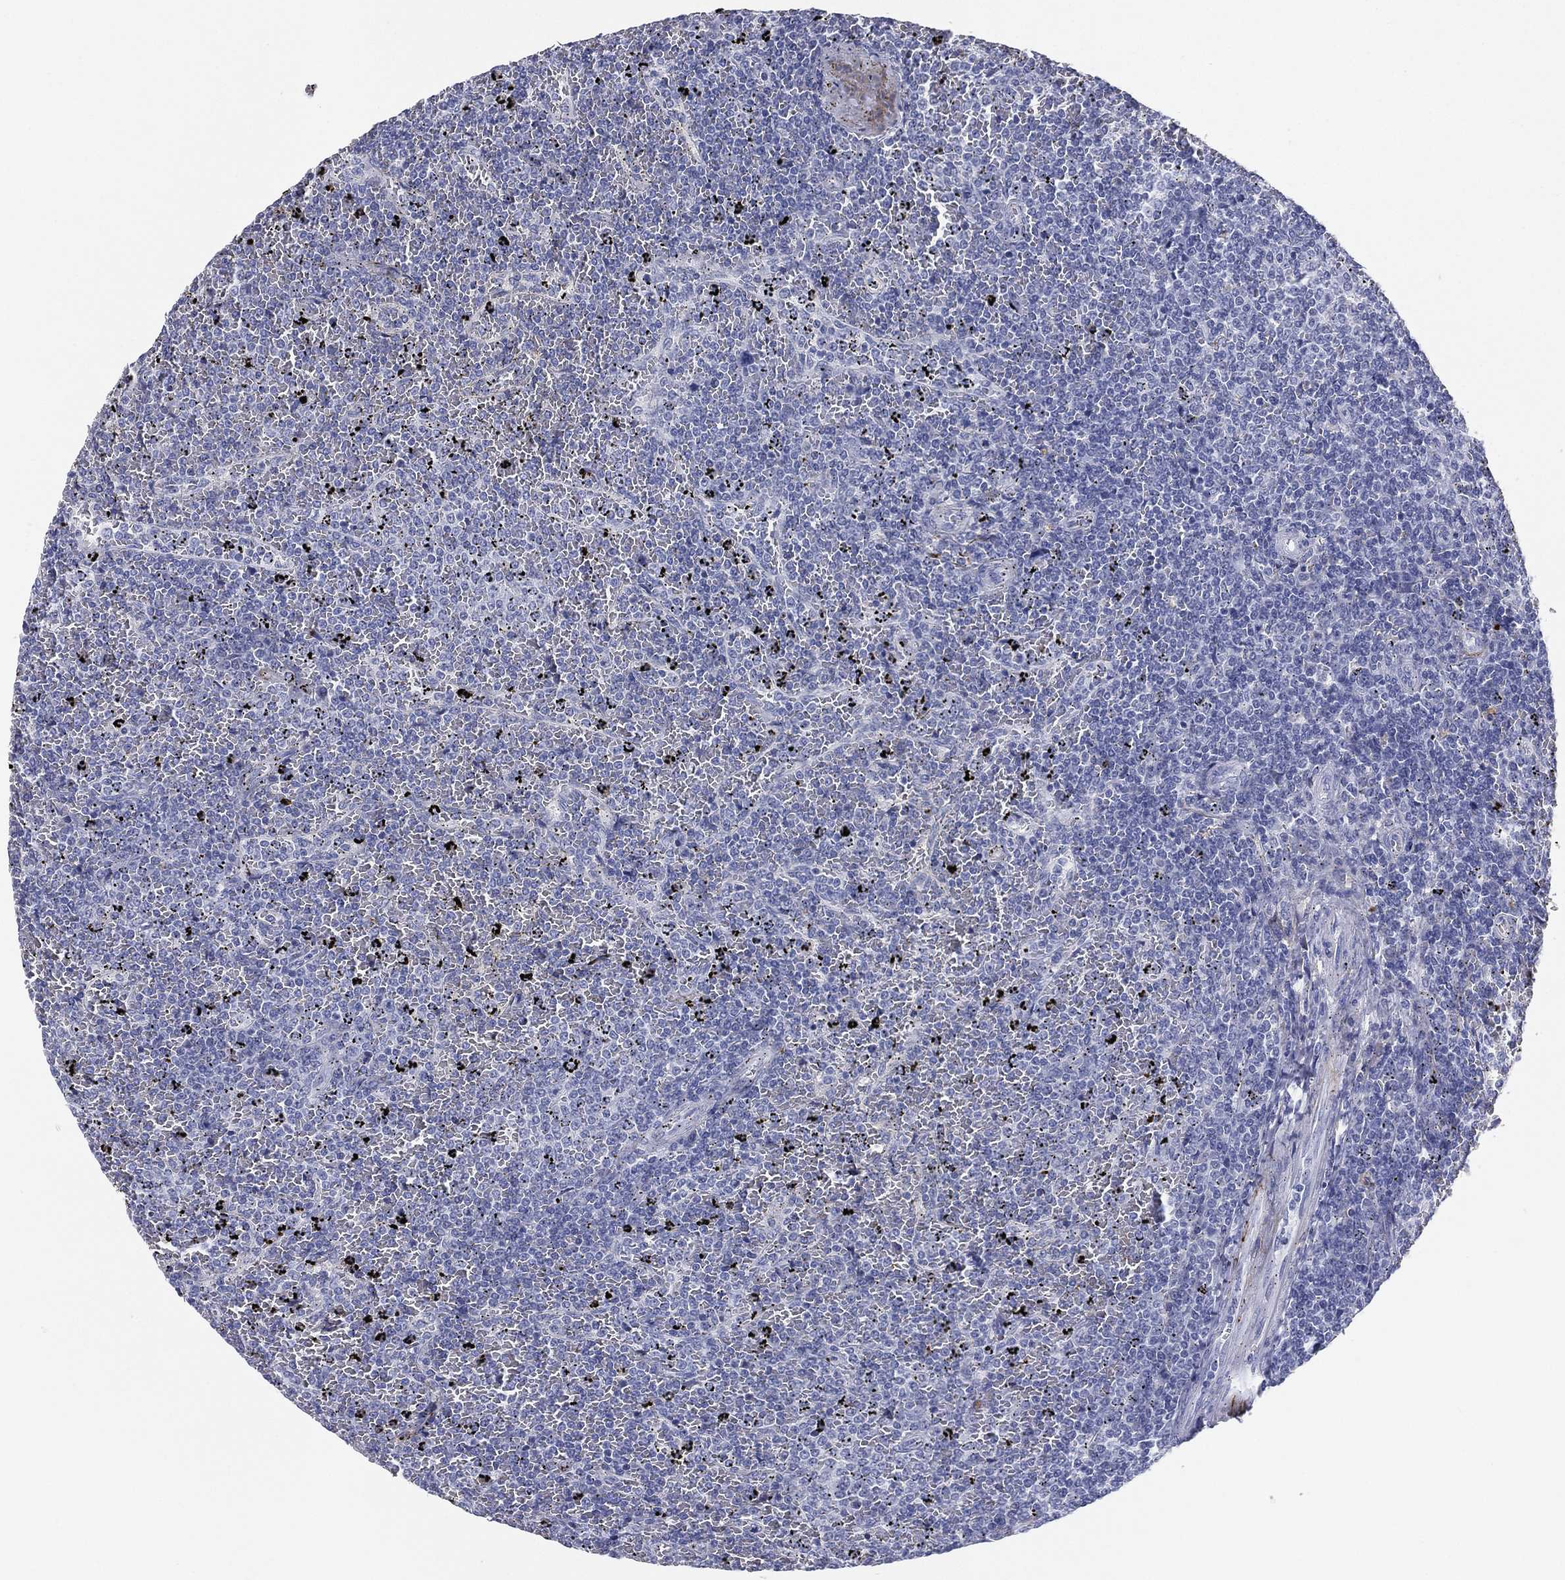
{"staining": {"intensity": "negative", "quantity": "none", "location": "none"}, "tissue": "lymphoma", "cell_type": "Tumor cells", "image_type": "cancer", "snomed": [{"axis": "morphology", "description": "Malignant lymphoma, non-Hodgkin's type, Low grade"}, {"axis": "topography", "description": "Spleen"}], "caption": "Low-grade malignant lymphoma, non-Hodgkin's type stained for a protein using IHC shows no staining tumor cells.", "gene": "KRT7", "patient": {"sex": "female", "age": 77}}